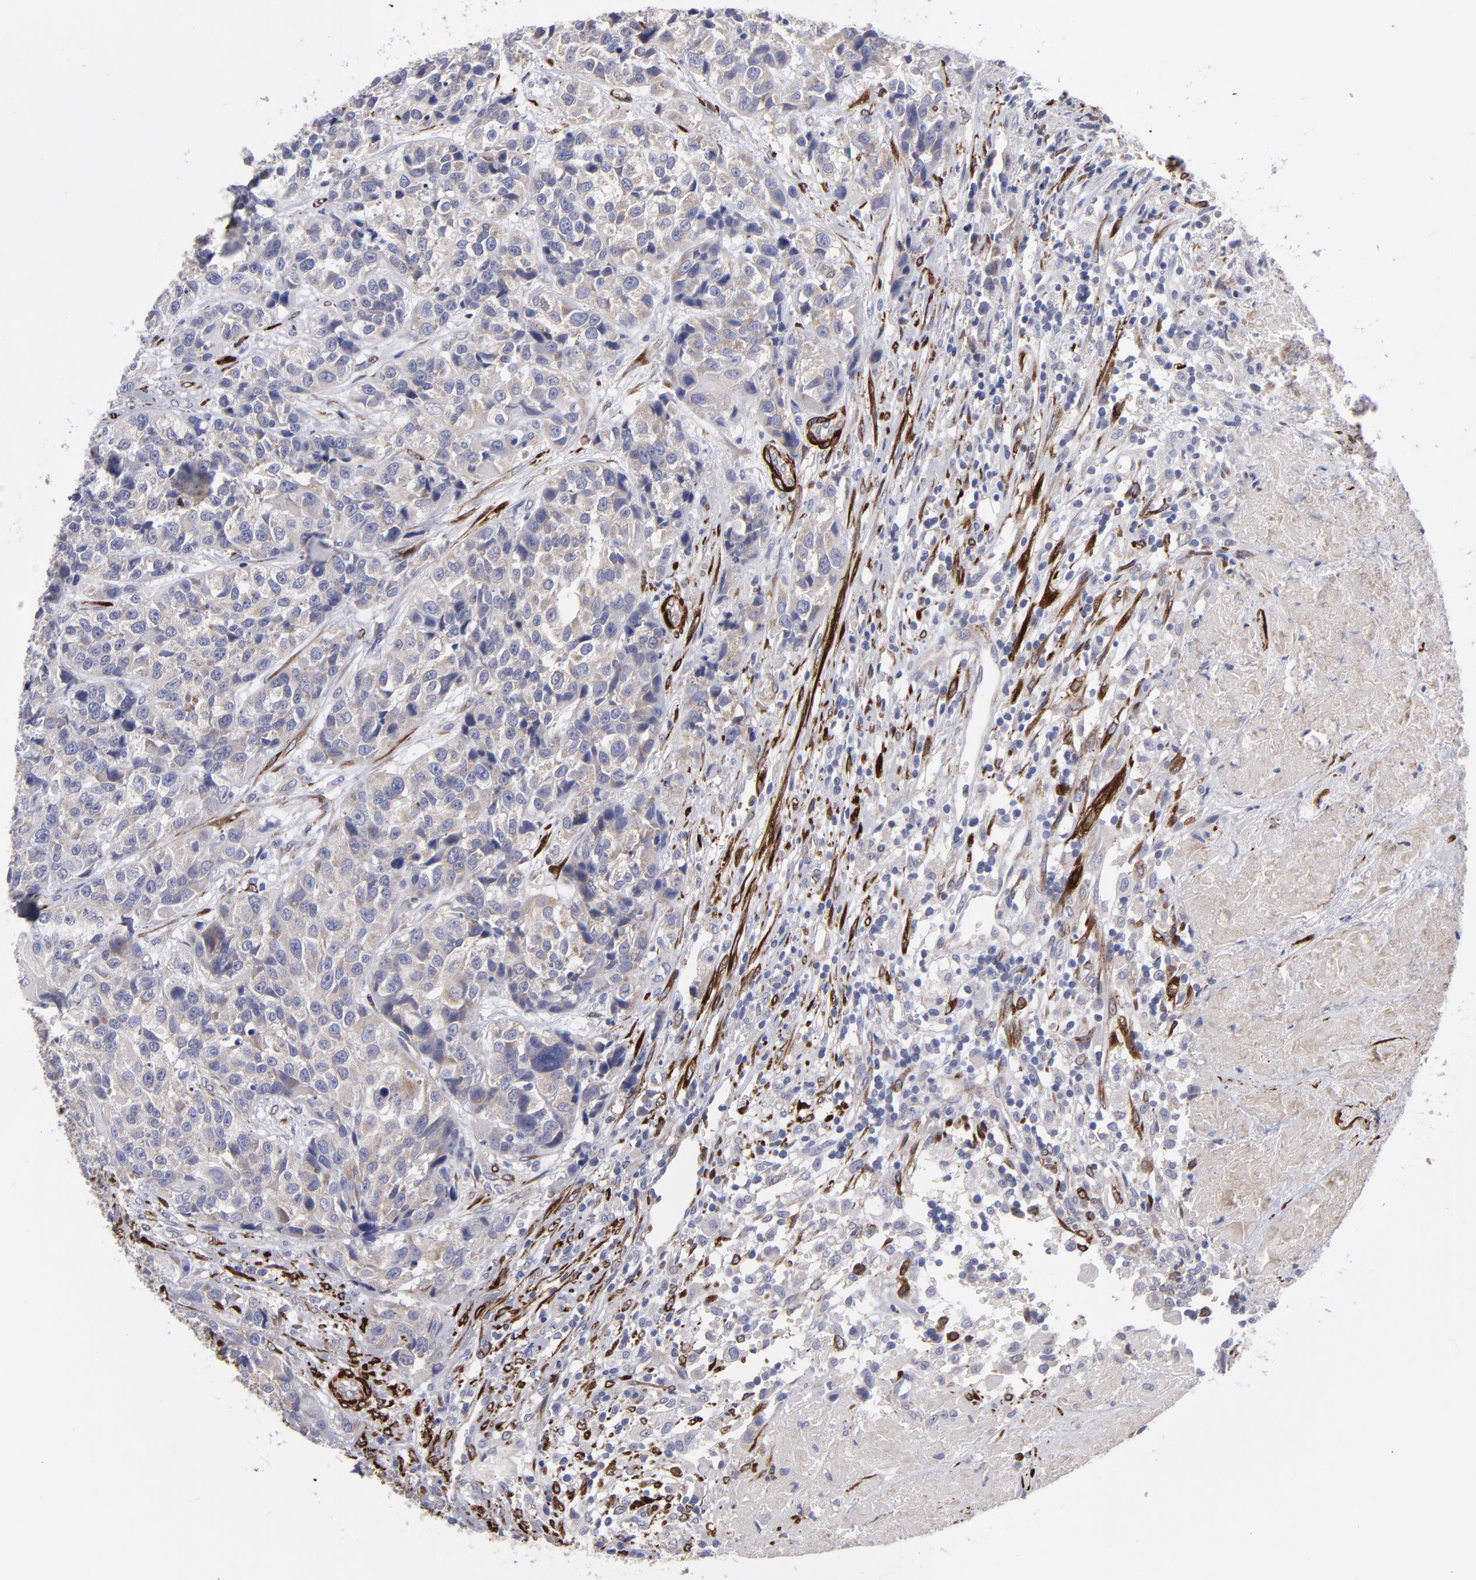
{"staining": {"intensity": "weak", "quantity": ">75%", "location": "cytoplasmic/membranous"}, "tissue": "urothelial cancer", "cell_type": "Tumor cells", "image_type": "cancer", "snomed": [{"axis": "morphology", "description": "Urothelial carcinoma, High grade"}, {"axis": "topography", "description": "Urinary bladder"}], "caption": "A brown stain highlights weak cytoplasmic/membranous staining of a protein in urothelial carcinoma (high-grade) tumor cells. Using DAB (3,3'-diaminobenzidine) (brown) and hematoxylin (blue) stains, captured at high magnification using brightfield microscopy.", "gene": "SLMAP", "patient": {"sex": "female", "age": 81}}